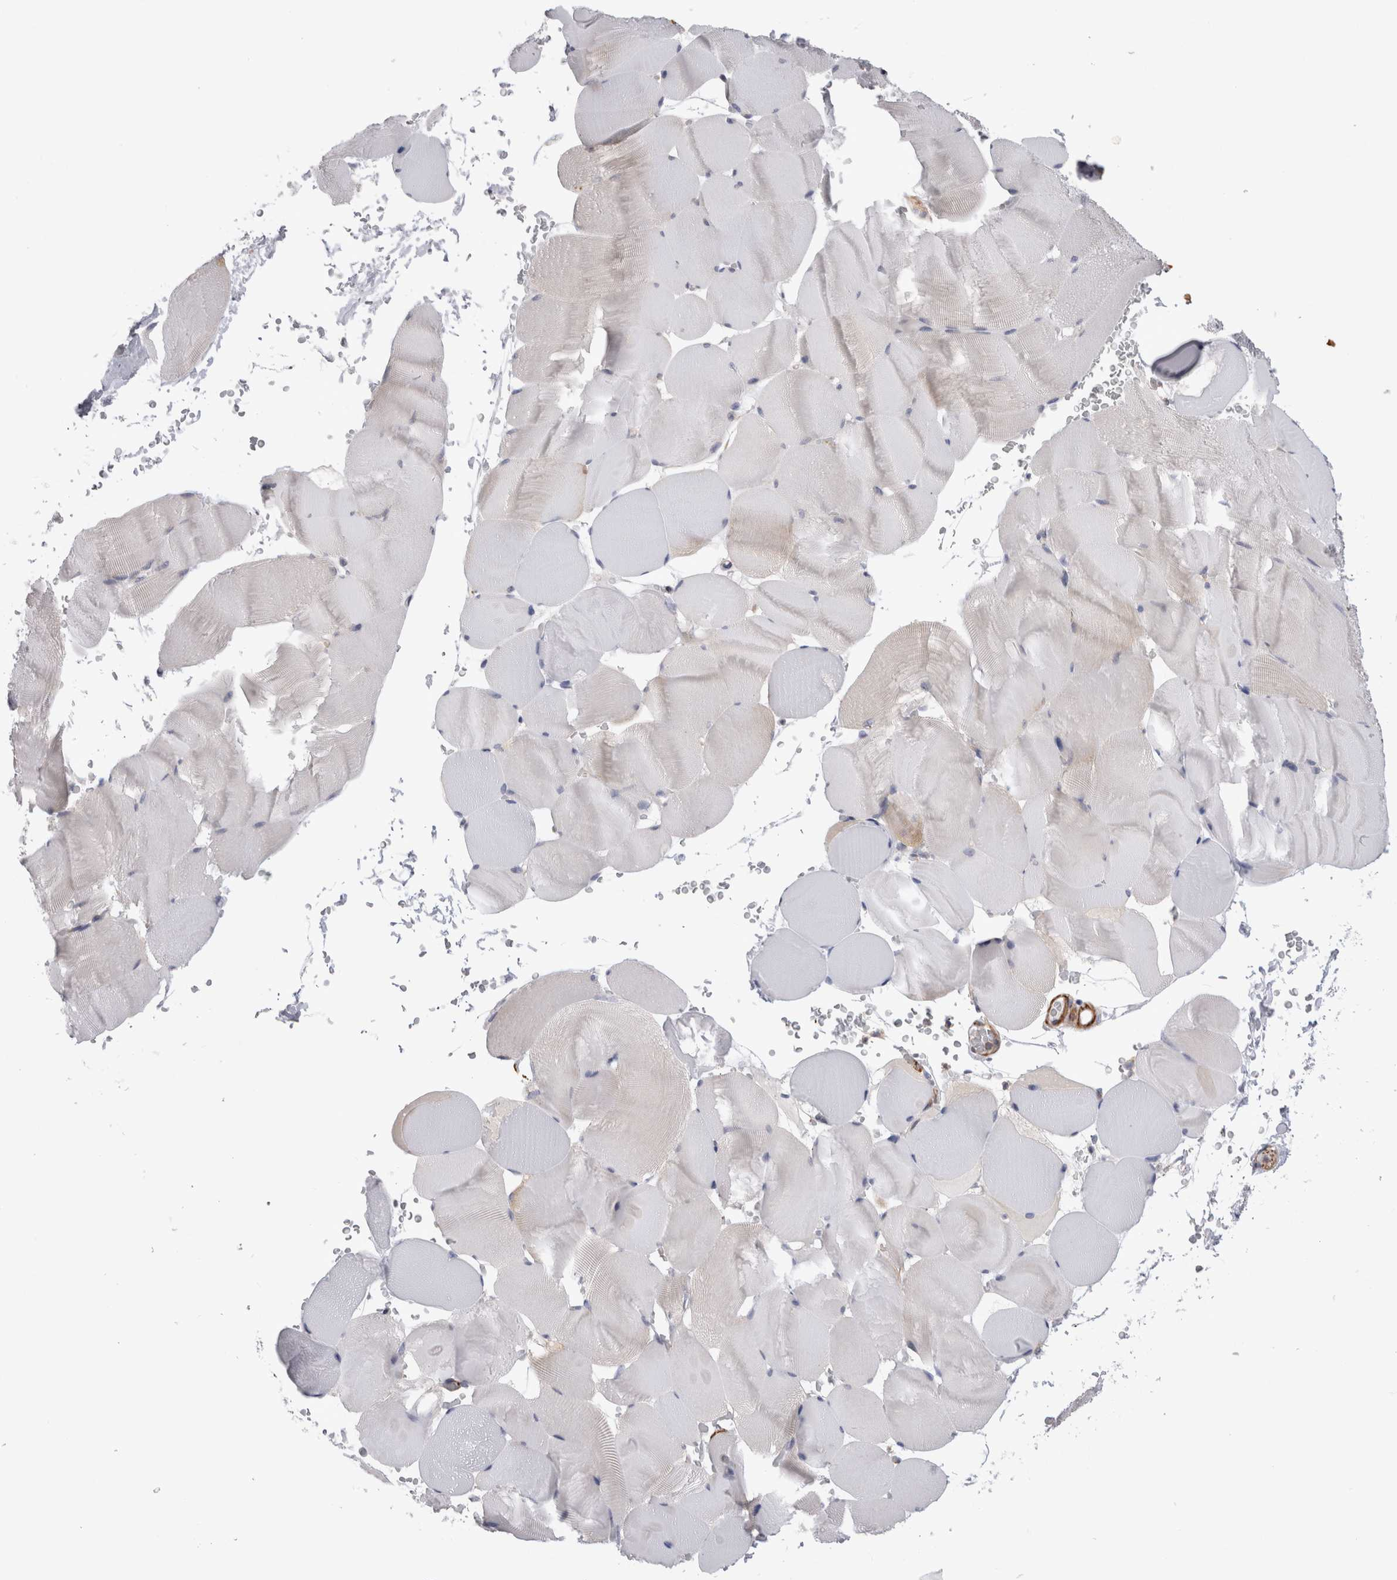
{"staining": {"intensity": "negative", "quantity": "none", "location": "none"}, "tissue": "skeletal muscle", "cell_type": "Myocytes", "image_type": "normal", "snomed": [{"axis": "morphology", "description": "Normal tissue, NOS"}, {"axis": "topography", "description": "Skeletal muscle"}], "caption": "Myocytes show no significant protein staining in normal skeletal muscle. (DAB (3,3'-diaminobenzidine) immunohistochemistry (IHC) visualized using brightfield microscopy, high magnification).", "gene": "EPRS1", "patient": {"sex": "male", "age": 62}}